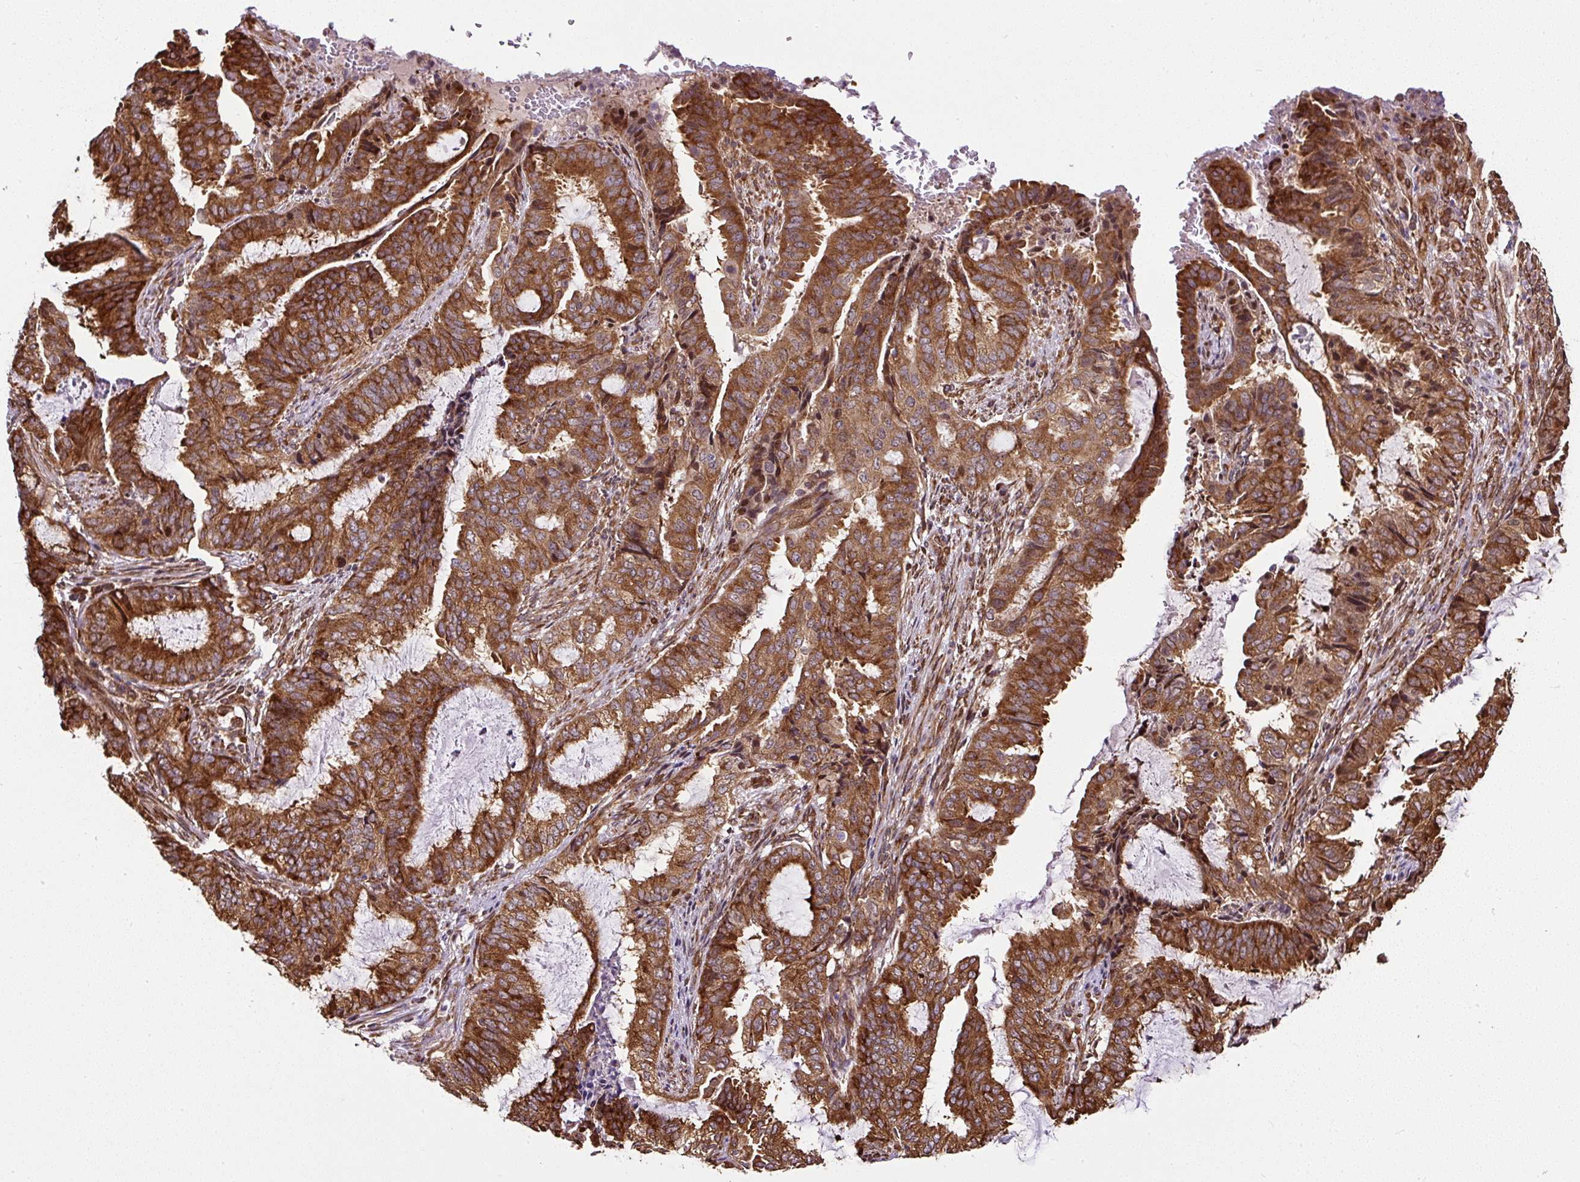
{"staining": {"intensity": "strong", "quantity": ">75%", "location": "cytoplasmic/membranous"}, "tissue": "endometrial cancer", "cell_type": "Tumor cells", "image_type": "cancer", "snomed": [{"axis": "morphology", "description": "Adenocarcinoma, NOS"}, {"axis": "topography", "description": "Endometrium"}], "caption": "A brown stain highlights strong cytoplasmic/membranous expression of a protein in human endometrial adenocarcinoma tumor cells.", "gene": "KDM4E", "patient": {"sex": "female", "age": 51}}